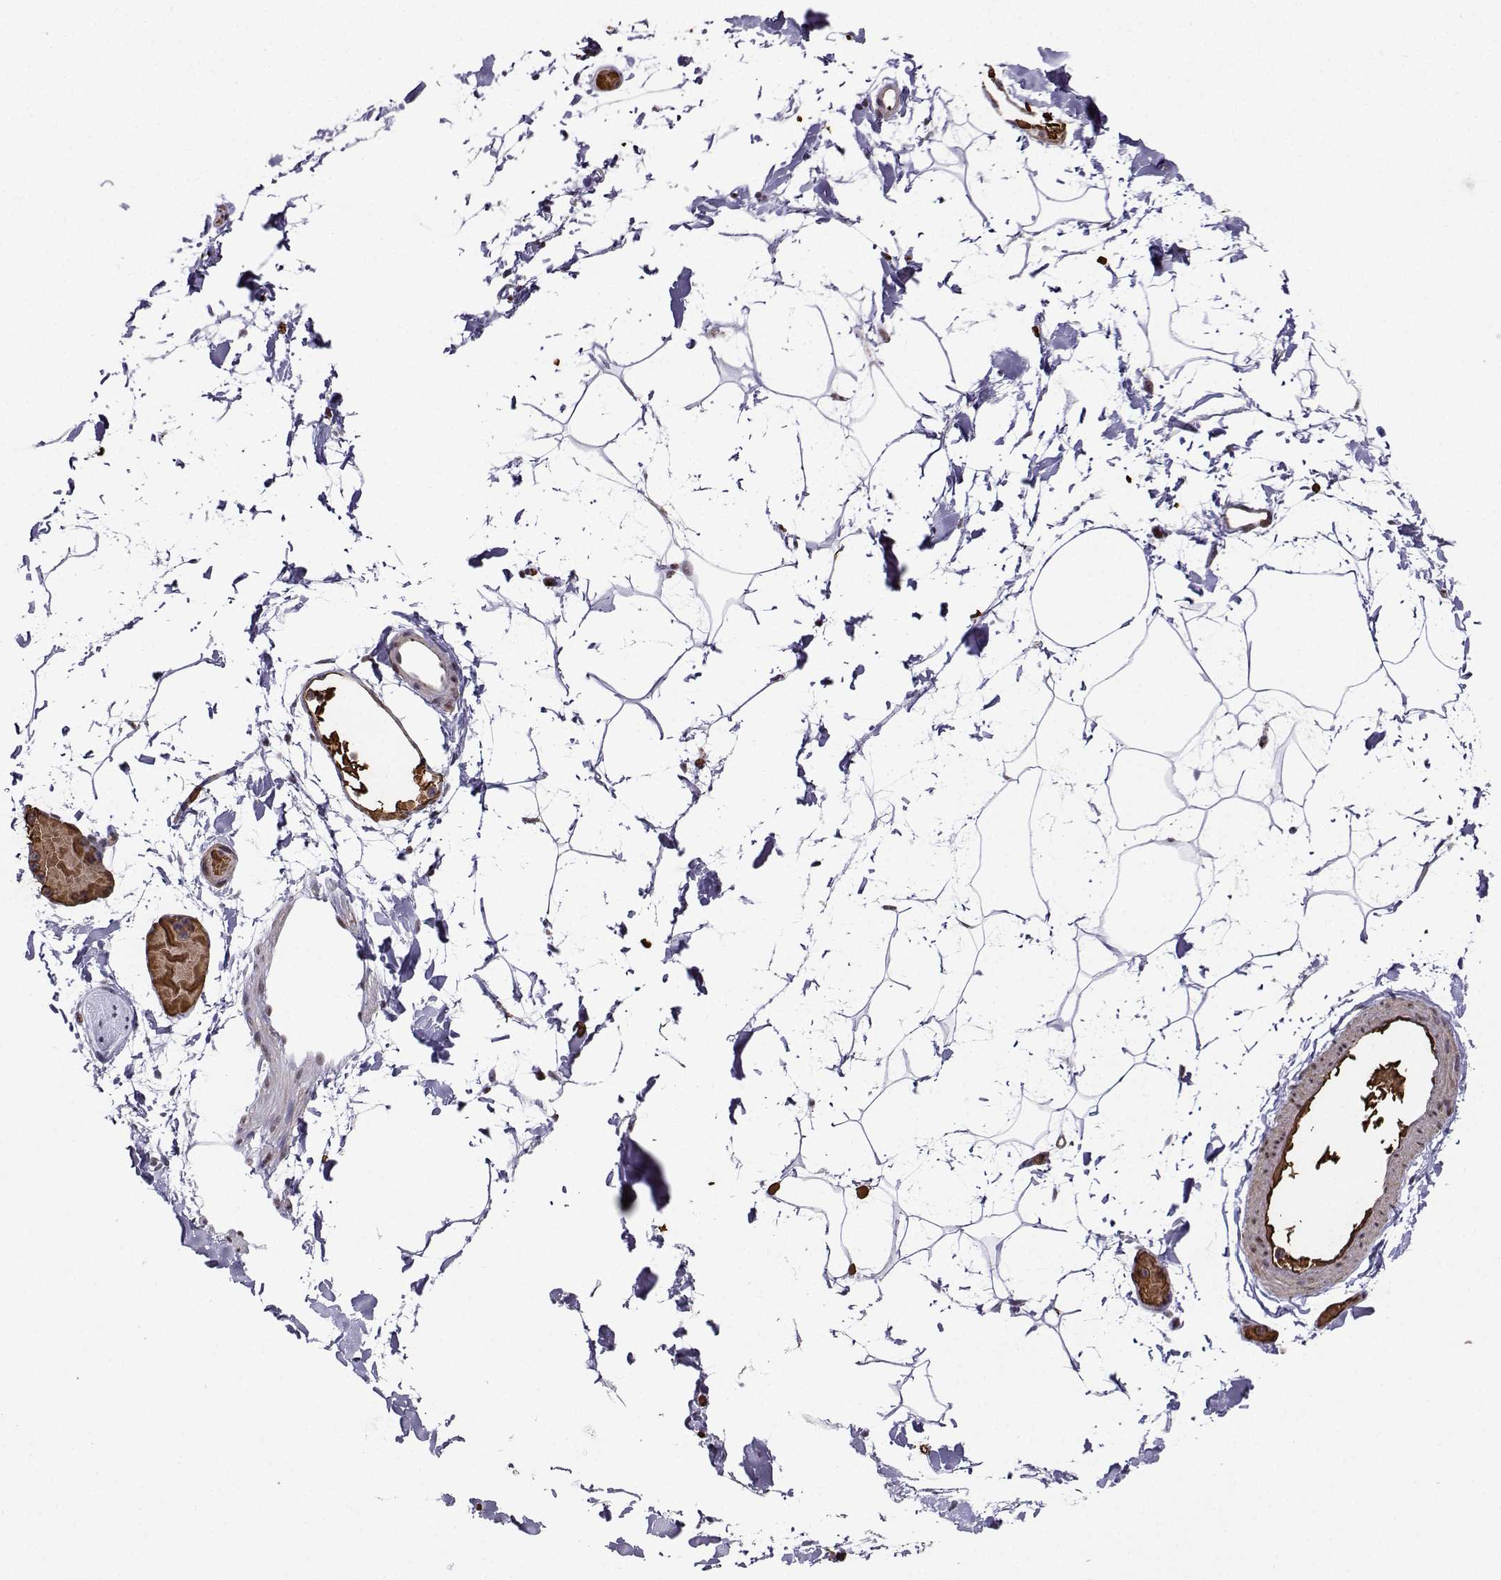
{"staining": {"intensity": "negative", "quantity": "none", "location": "none"}, "tissue": "adipose tissue", "cell_type": "Adipocytes", "image_type": "normal", "snomed": [{"axis": "morphology", "description": "Normal tissue, NOS"}, {"axis": "topography", "description": "Gallbladder"}, {"axis": "topography", "description": "Peripheral nerve tissue"}], "caption": "Human adipose tissue stained for a protein using immunohistochemistry demonstrates no staining in adipocytes.", "gene": "CCNK", "patient": {"sex": "female", "age": 45}}